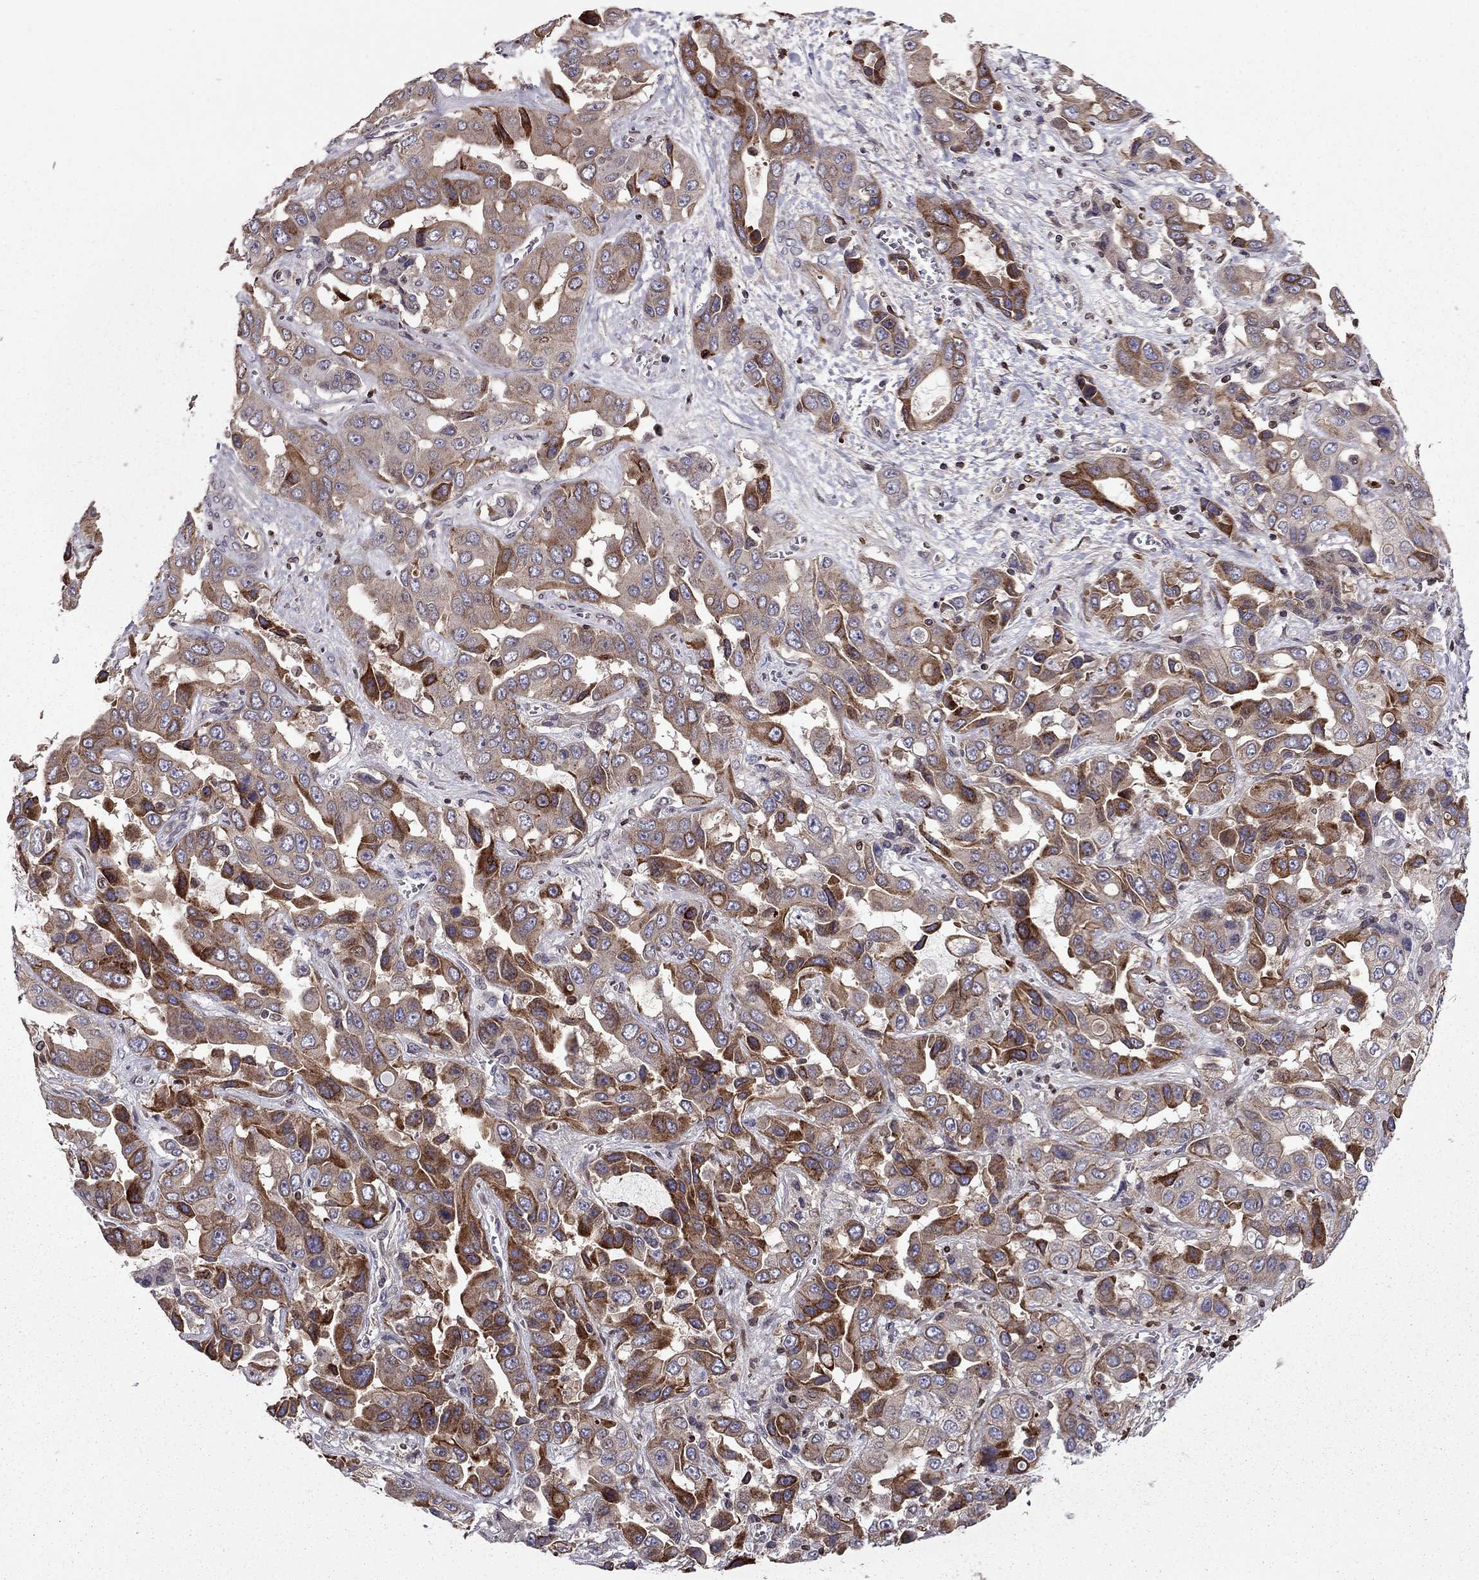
{"staining": {"intensity": "strong", "quantity": "25%-75%", "location": "cytoplasmic/membranous"}, "tissue": "liver cancer", "cell_type": "Tumor cells", "image_type": "cancer", "snomed": [{"axis": "morphology", "description": "Cholangiocarcinoma"}, {"axis": "topography", "description": "Liver"}], "caption": "Protein expression analysis of human cholangiocarcinoma (liver) reveals strong cytoplasmic/membranous positivity in about 25%-75% of tumor cells.", "gene": "CDC42BPA", "patient": {"sex": "female", "age": 52}}